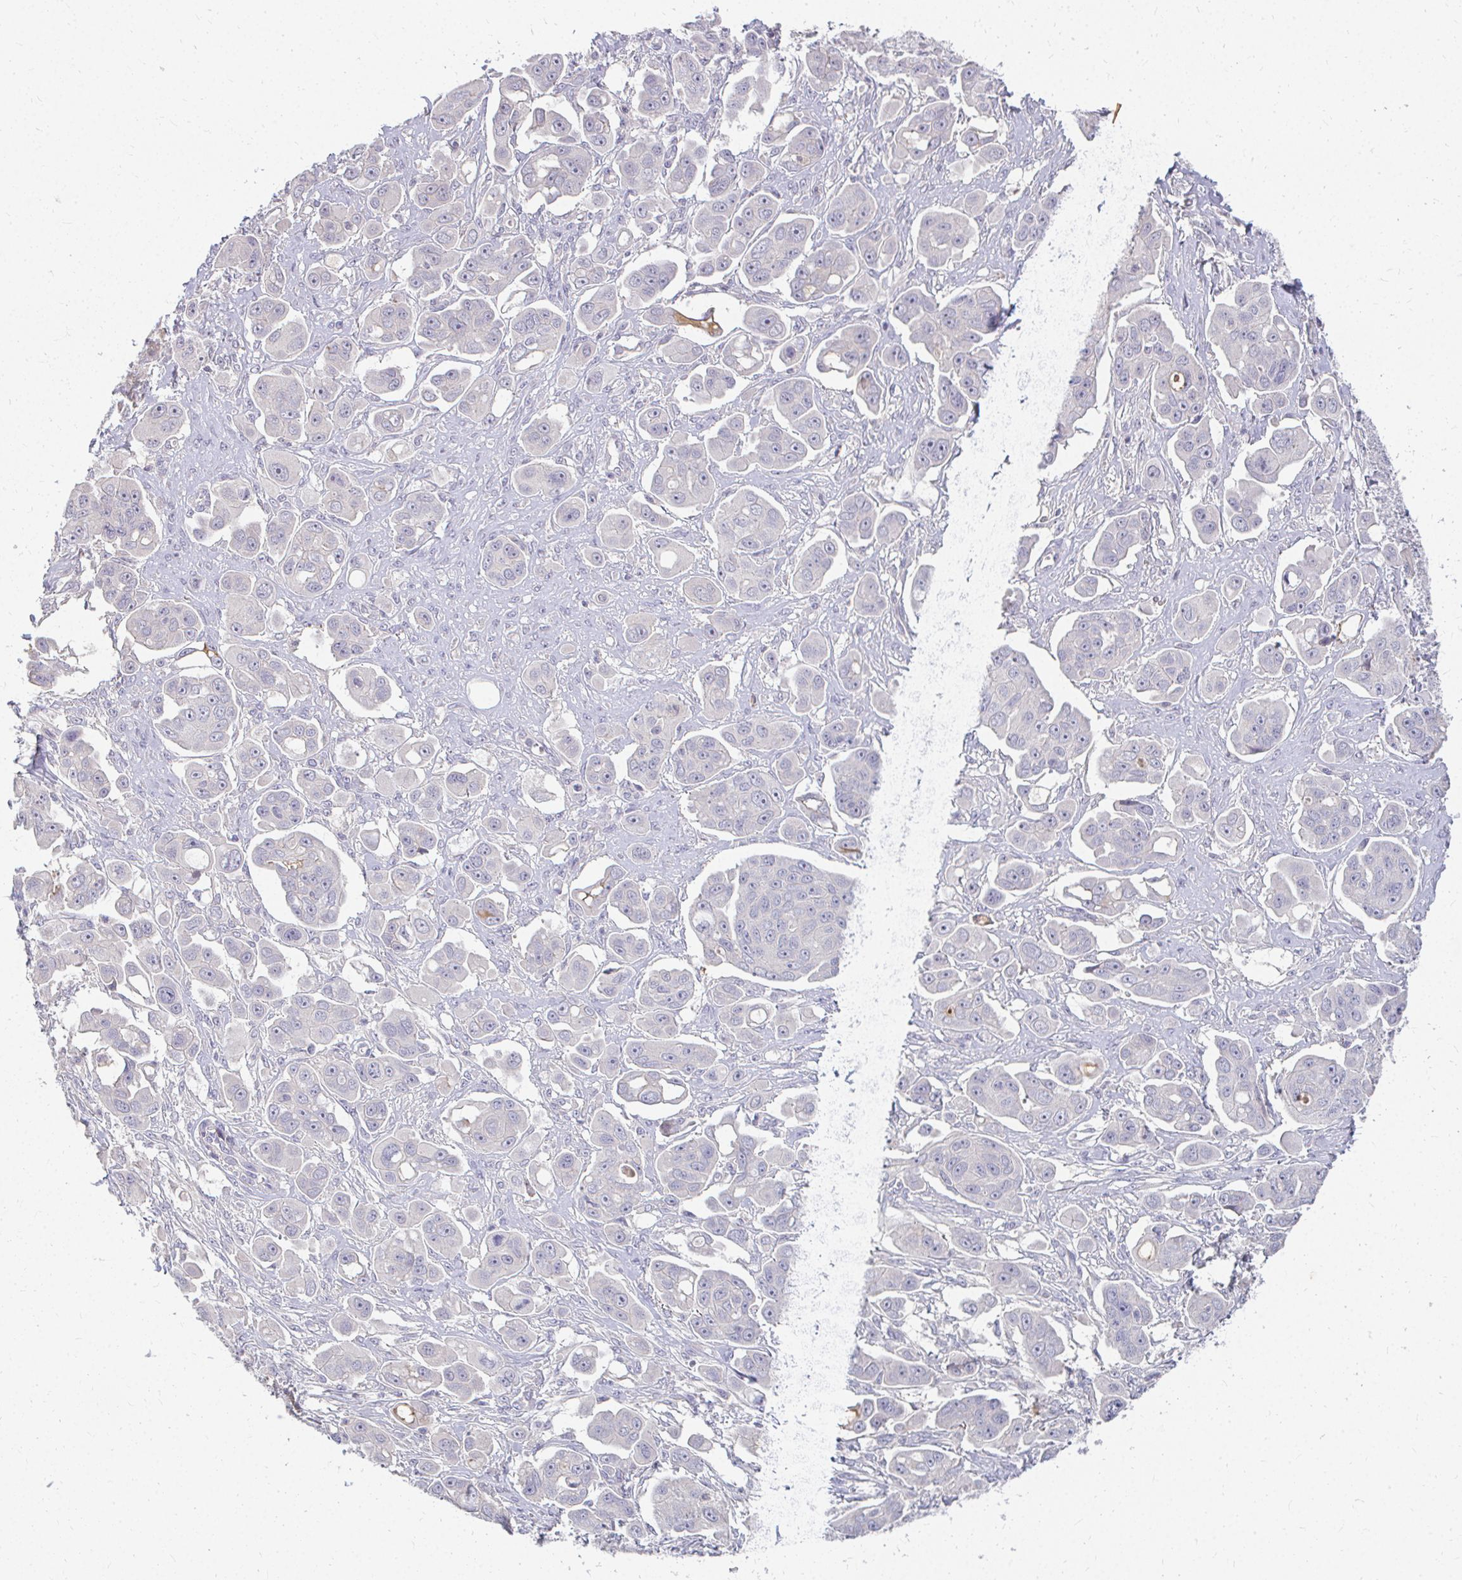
{"staining": {"intensity": "negative", "quantity": "none", "location": "none"}, "tissue": "ovarian cancer", "cell_type": "Tumor cells", "image_type": "cancer", "snomed": [{"axis": "morphology", "description": "Carcinoma, endometroid"}, {"axis": "topography", "description": "Ovary"}], "caption": "Human ovarian endometroid carcinoma stained for a protein using immunohistochemistry (IHC) demonstrates no staining in tumor cells.", "gene": "LOXL4", "patient": {"sex": "female", "age": 70}}